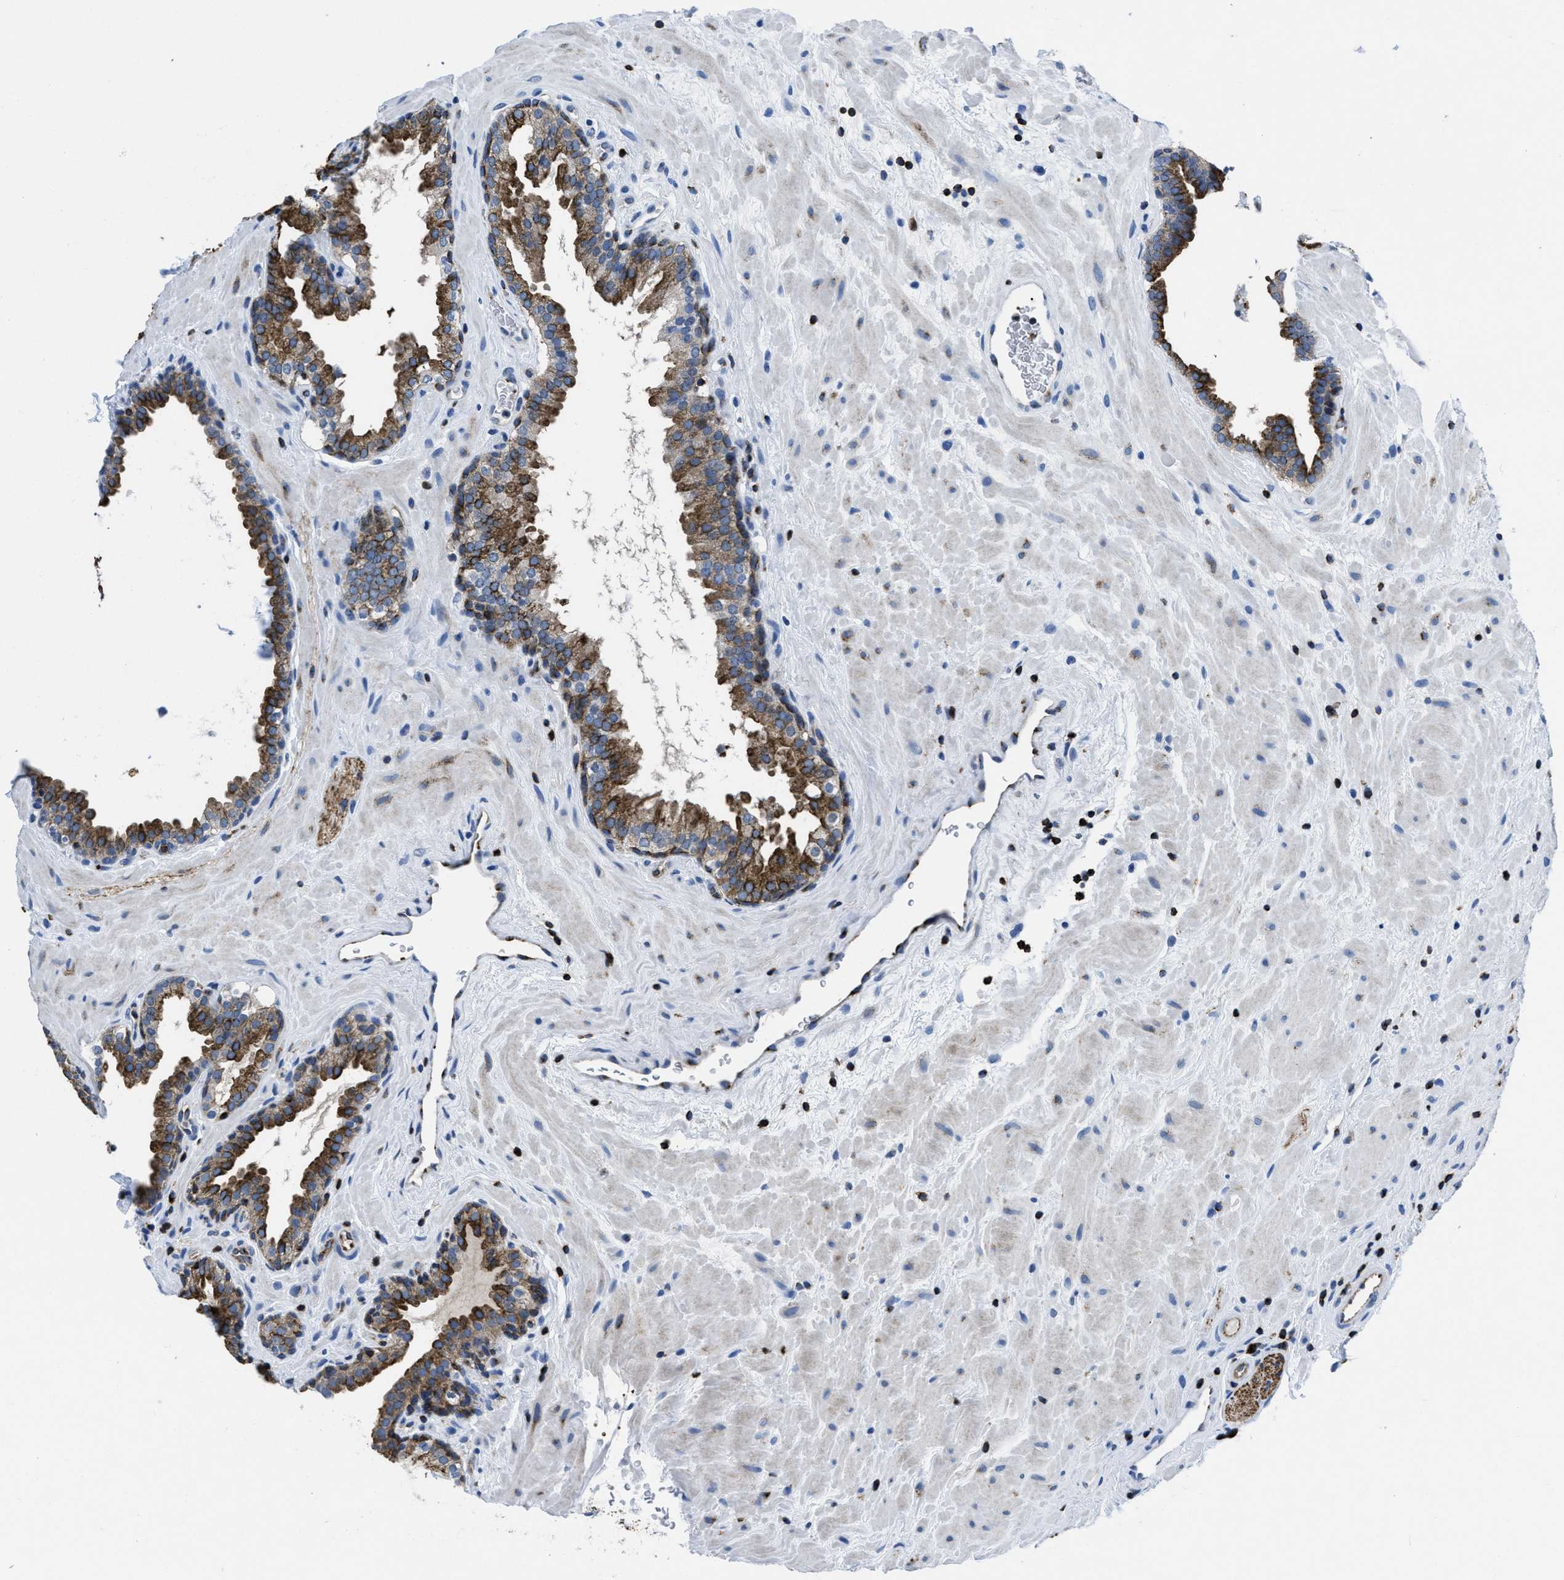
{"staining": {"intensity": "strong", "quantity": "25%-75%", "location": "cytoplasmic/membranous"}, "tissue": "prostate", "cell_type": "Glandular cells", "image_type": "normal", "snomed": [{"axis": "morphology", "description": "Normal tissue, NOS"}, {"axis": "topography", "description": "Prostate"}], "caption": "Immunohistochemical staining of unremarkable prostate demonstrates 25%-75% levels of strong cytoplasmic/membranous protein positivity in about 25%-75% of glandular cells. Ihc stains the protein in brown and the nuclei are stained blue.", "gene": "ITGA3", "patient": {"sex": "male", "age": 51}}